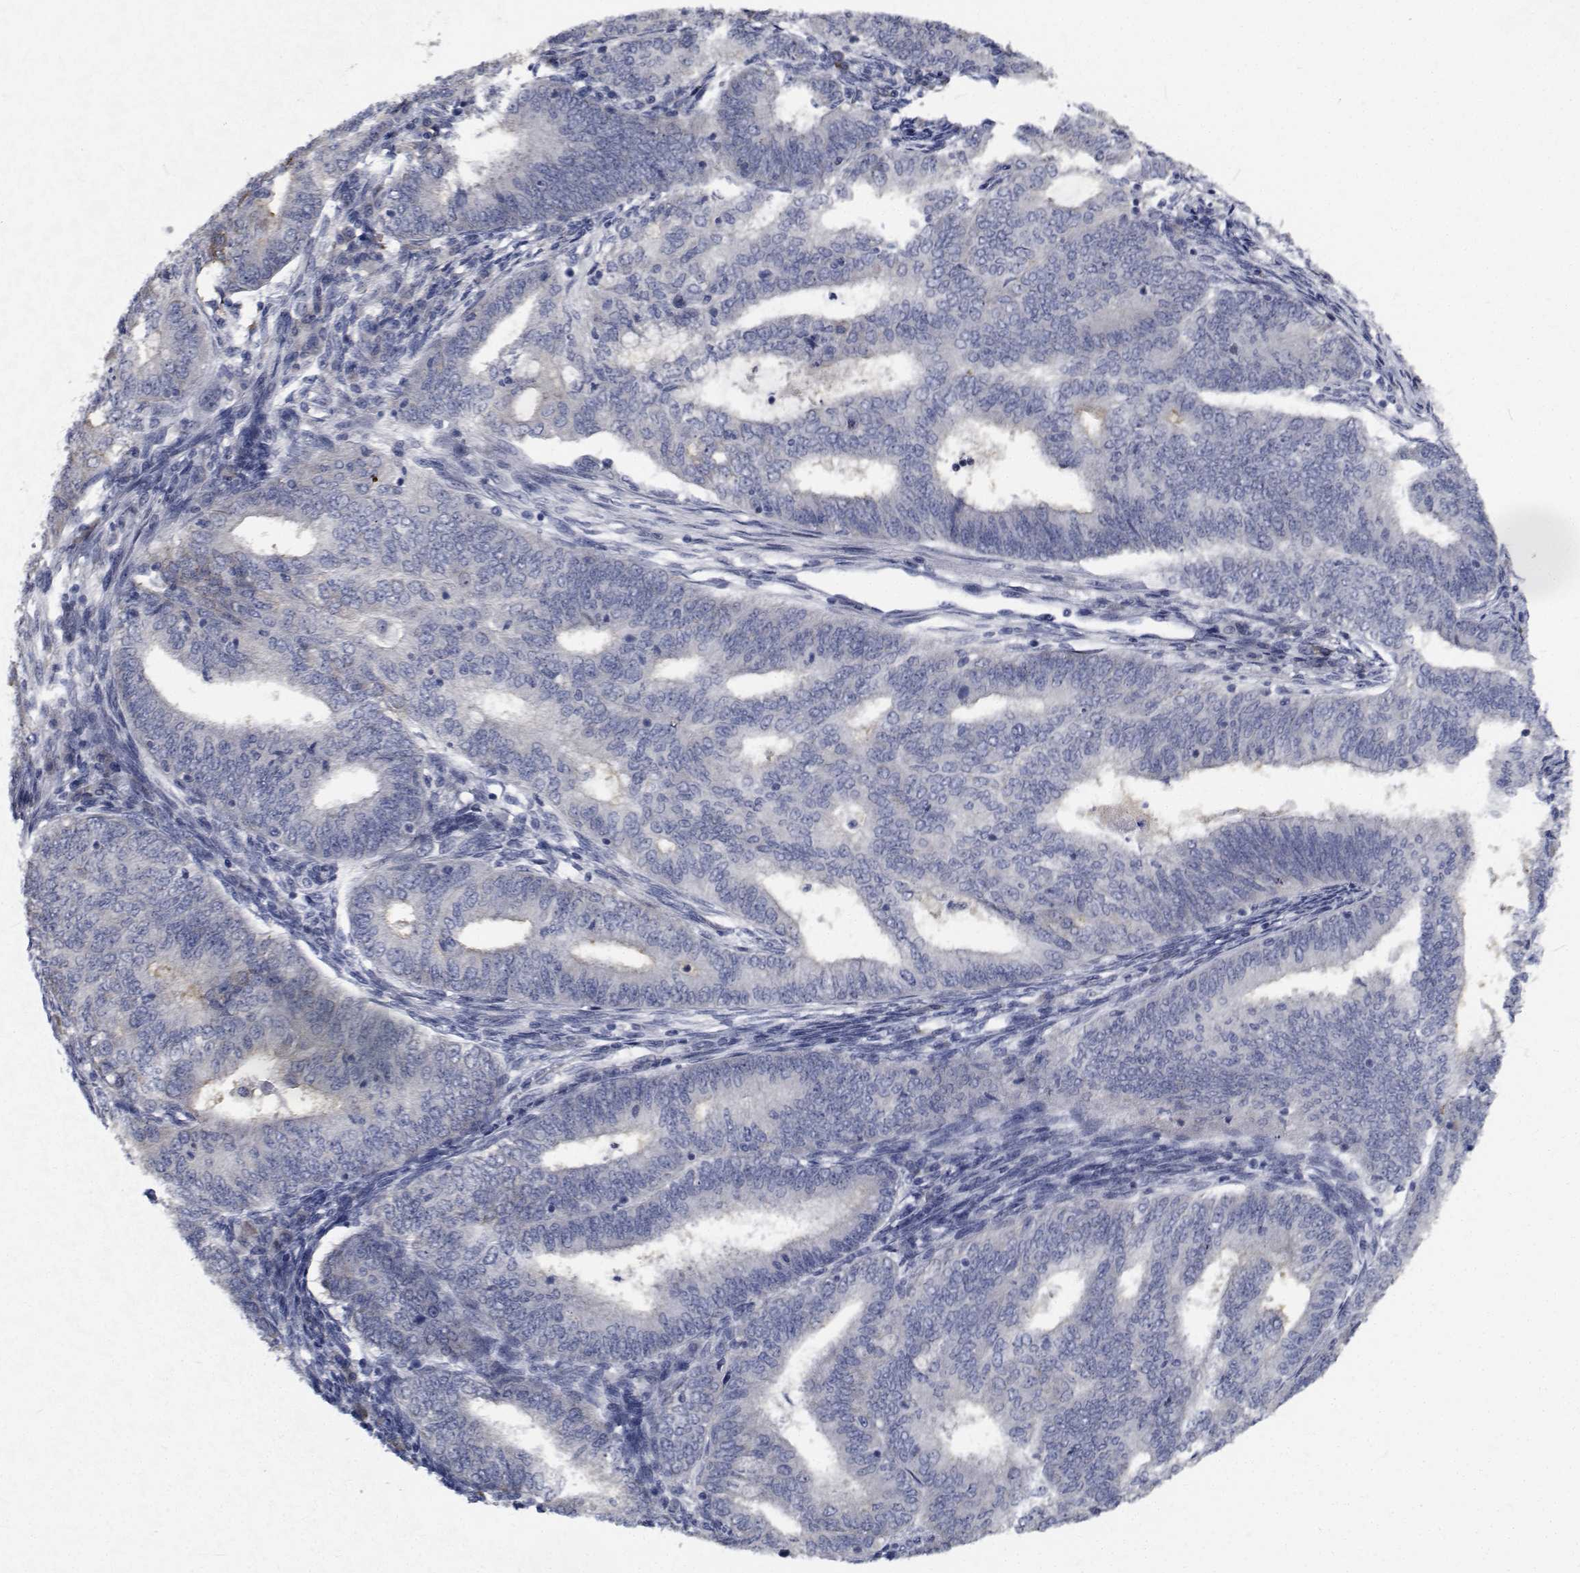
{"staining": {"intensity": "negative", "quantity": "none", "location": "none"}, "tissue": "endometrial cancer", "cell_type": "Tumor cells", "image_type": "cancer", "snomed": [{"axis": "morphology", "description": "Adenocarcinoma, NOS"}, {"axis": "topography", "description": "Endometrium"}], "caption": "This is an immunohistochemistry histopathology image of endometrial cancer (adenocarcinoma). There is no staining in tumor cells.", "gene": "TTBK1", "patient": {"sex": "female", "age": 62}}